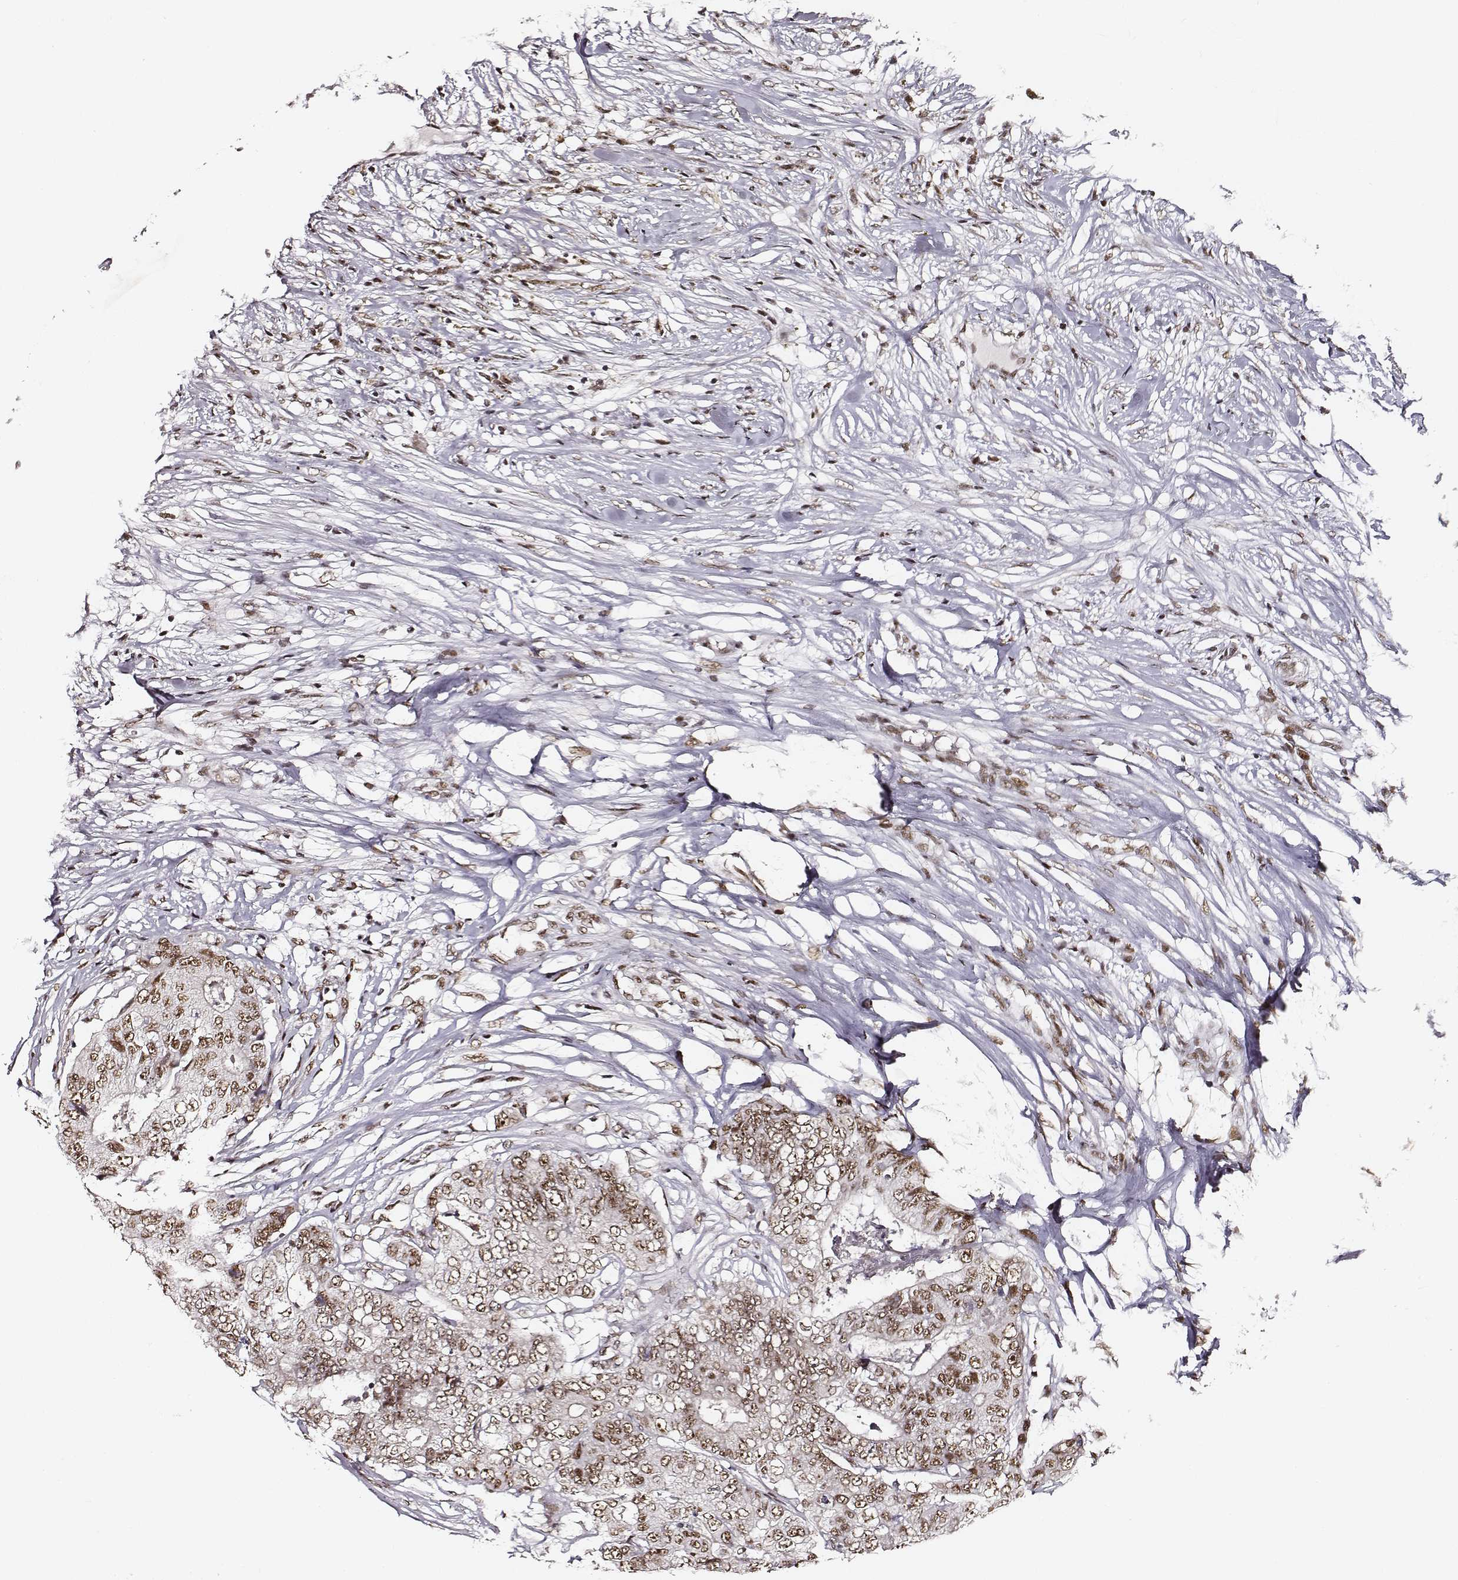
{"staining": {"intensity": "moderate", "quantity": ">75%", "location": "nuclear"}, "tissue": "colorectal cancer", "cell_type": "Tumor cells", "image_type": "cancer", "snomed": [{"axis": "morphology", "description": "Adenocarcinoma, NOS"}, {"axis": "topography", "description": "Colon"}], "caption": "Immunohistochemistry (IHC) of human colorectal cancer displays medium levels of moderate nuclear staining in about >75% of tumor cells.", "gene": "PPARA", "patient": {"sex": "female", "age": 48}}